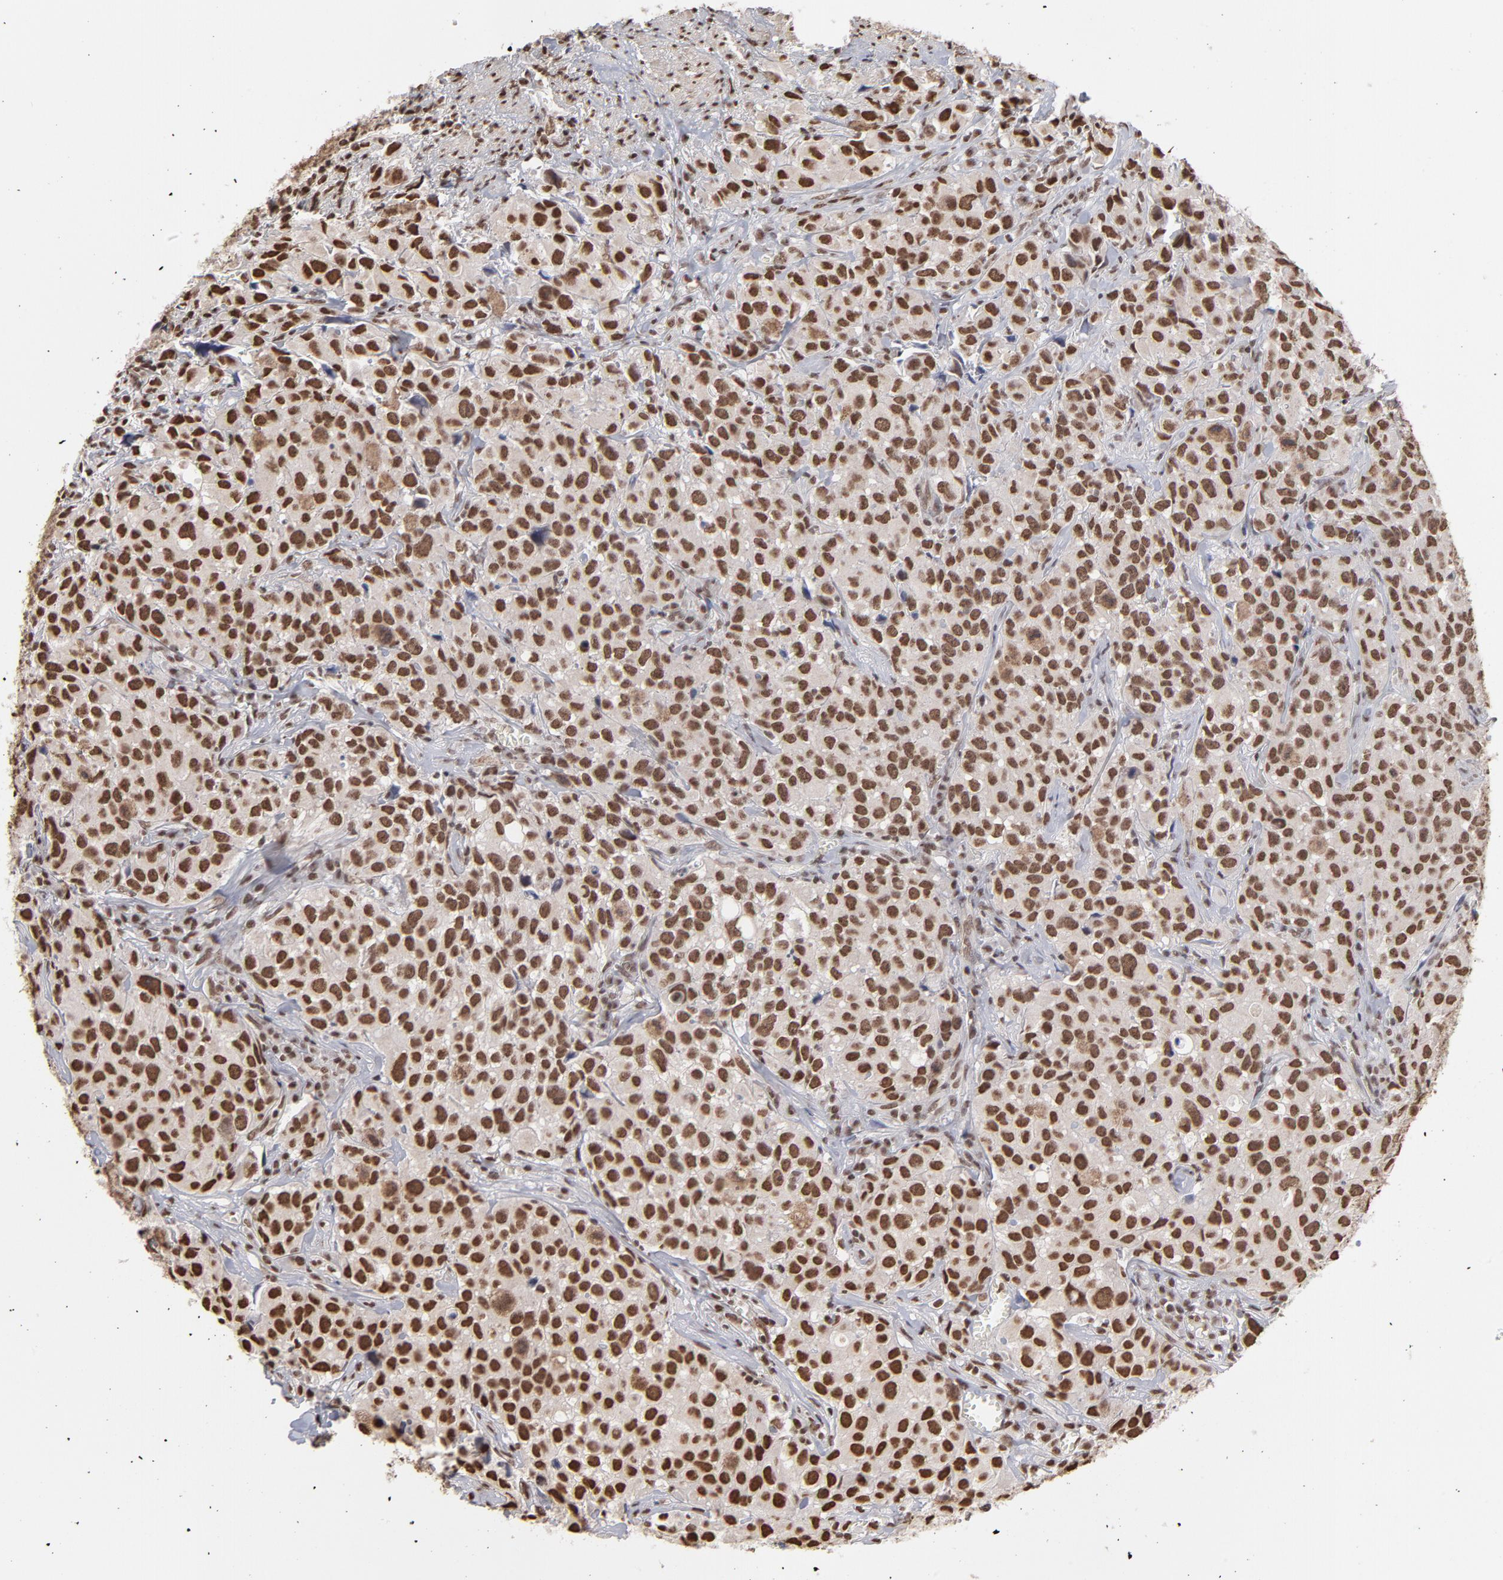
{"staining": {"intensity": "strong", "quantity": ">75%", "location": "cytoplasmic/membranous,nuclear"}, "tissue": "urothelial cancer", "cell_type": "Tumor cells", "image_type": "cancer", "snomed": [{"axis": "morphology", "description": "Urothelial carcinoma, High grade"}, {"axis": "topography", "description": "Urinary bladder"}], "caption": "Immunohistochemical staining of human urothelial cancer reveals strong cytoplasmic/membranous and nuclear protein positivity in about >75% of tumor cells. (DAB (3,3'-diaminobenzidine) = brown stain, brightfield microscopy at high magnification).", "gene": "ZNF3", "patient": {"sex": "female", "age": 75}}